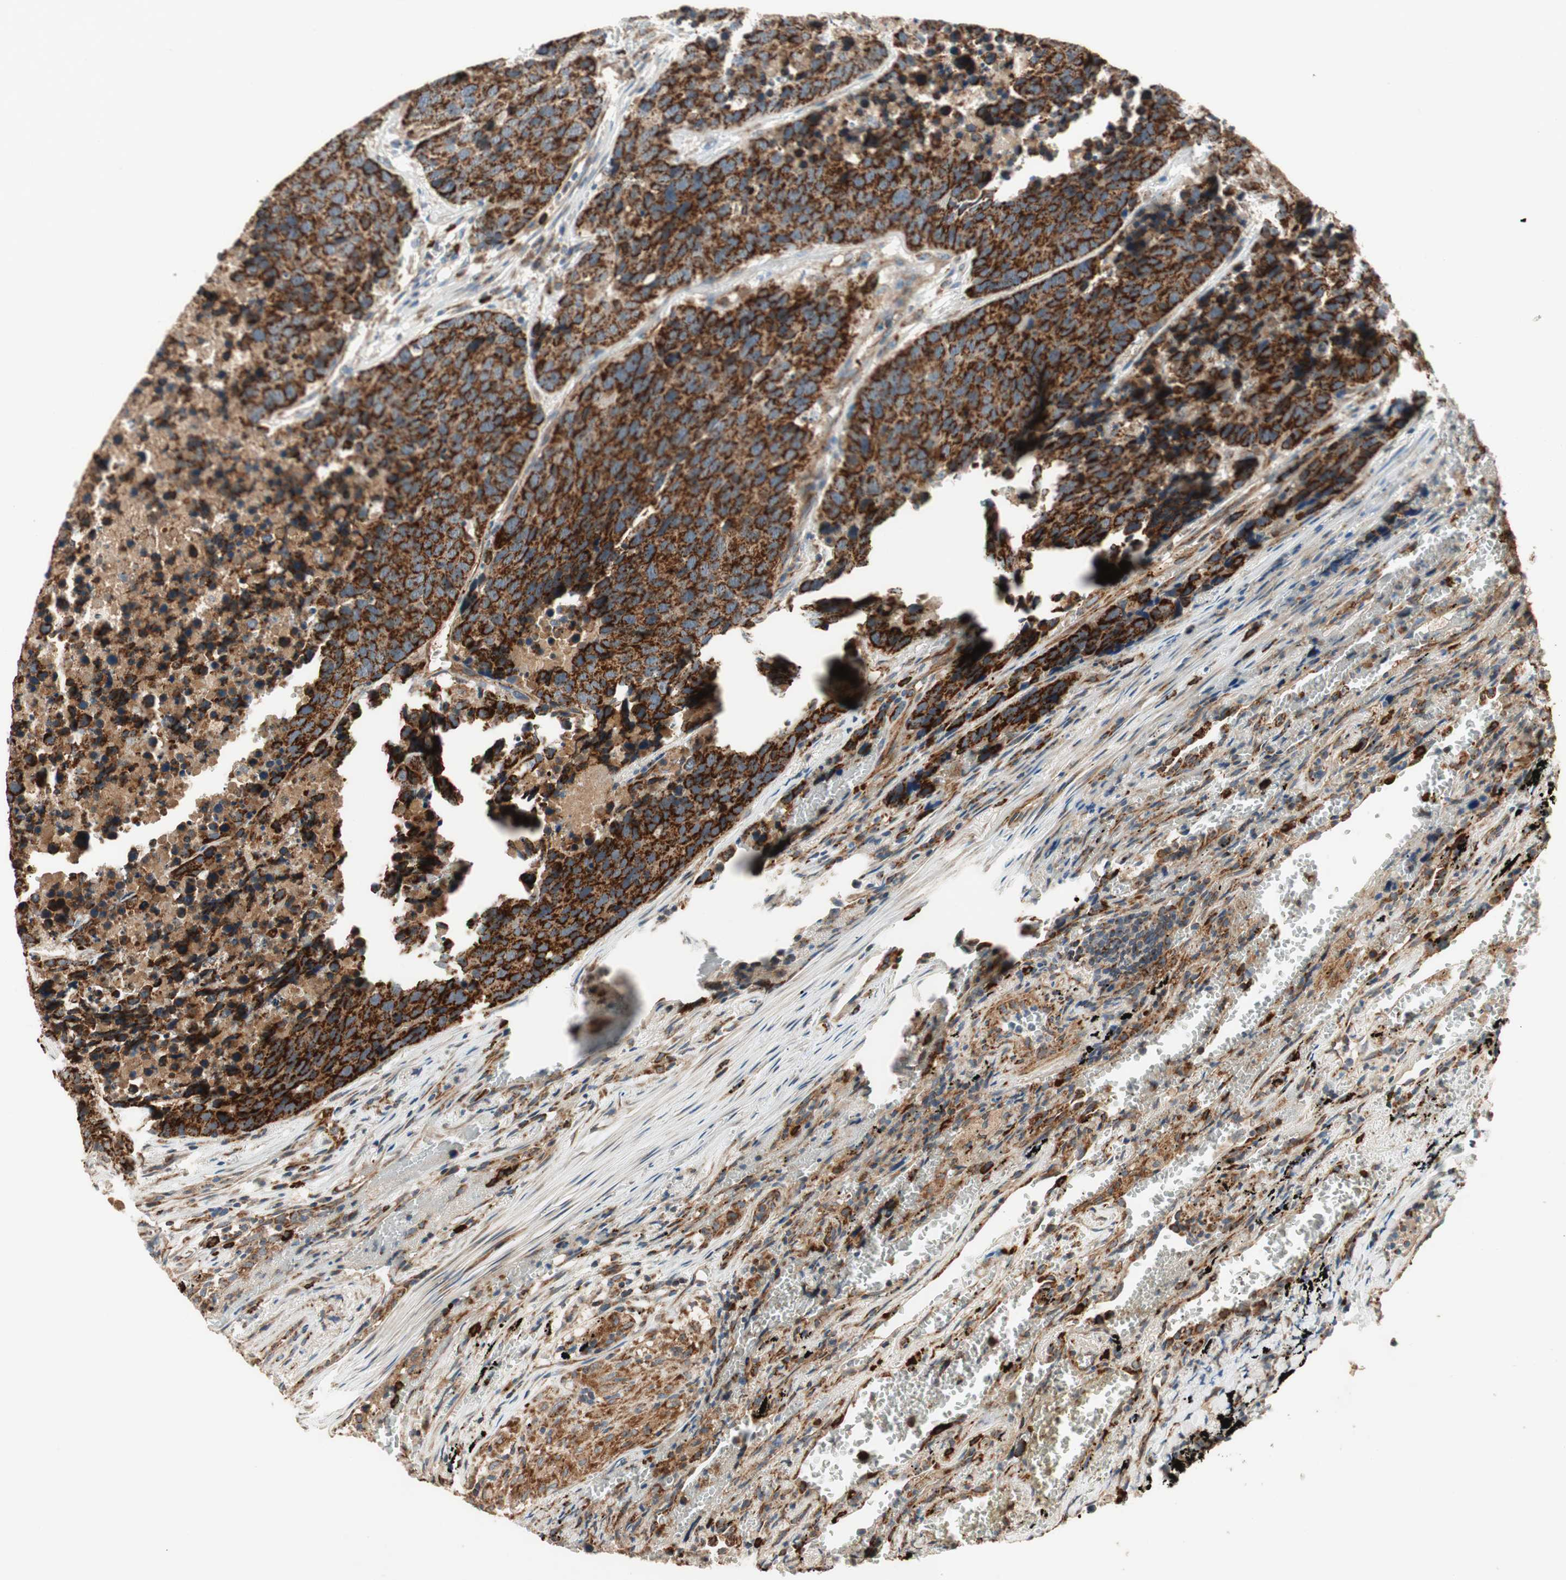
{"staining": {"intensity": "strong", "quantity": ">75%", "location": "cytoplasmic/membranous"}, "tissue": "carcinoid", "cell_type": "Tumor cells", "image_type": "cancer", "snomed": [{"axis": "morphology", "description": "Carcinoid, malignant, NOS"}, {"axis": "topography", "description": "Lung"}], "caption": "DAB immunohistochemical staining of malignant carcinoid displays strong cytoplasmic/membranous protein expression in about >75% of tumor cells.", "gene": "AKAP1", "patient": {"sex": "male", "age": 60}}